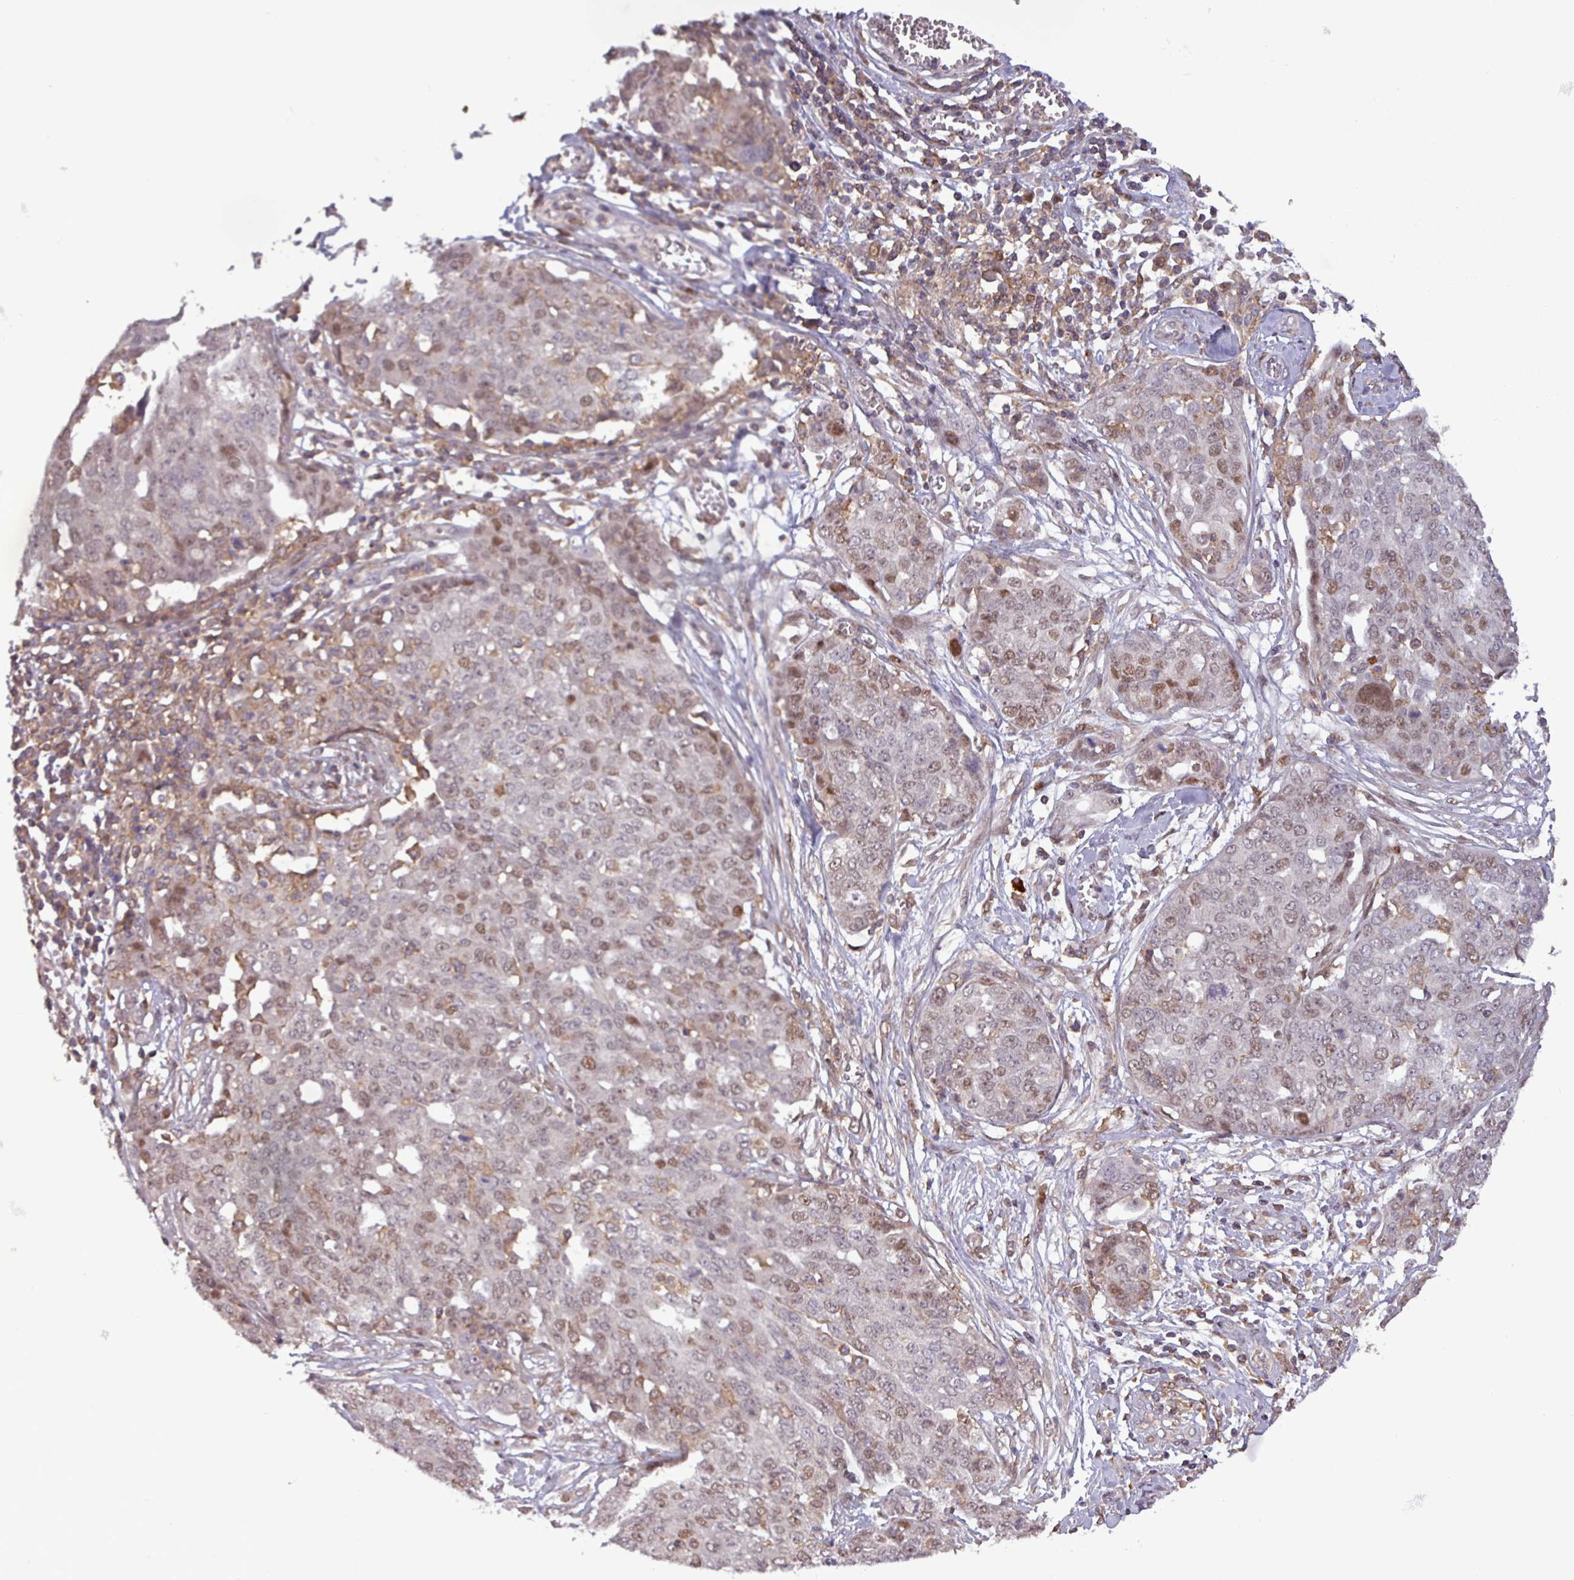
{"staining": {"intensity": "moderate", "quantity": "25%-75%", "location": "nuclear"}, "tissue": "ovarian cancer", "cell_type": "Tumor cells", "image_type": "cancer", "snomed": [{"axis": "morphology", "description": "Cystadenocarcinoma, serous, NOS"}, {"axis": "topography", "description": "Soft tissue"}, {"axis": "topography", "description": "Ovary"}], "caption": "A photomicrograph of serous cystadenocarcinoma (ovarian) stained for a protein exhibits moderate nuclear brown staining in tumor cells. Immunohistochemistry stains the protein of interest in brown and the nuclei are stained blue.", "gene": "PRRX1", "patient": {"sex": "female", "age": 57}}